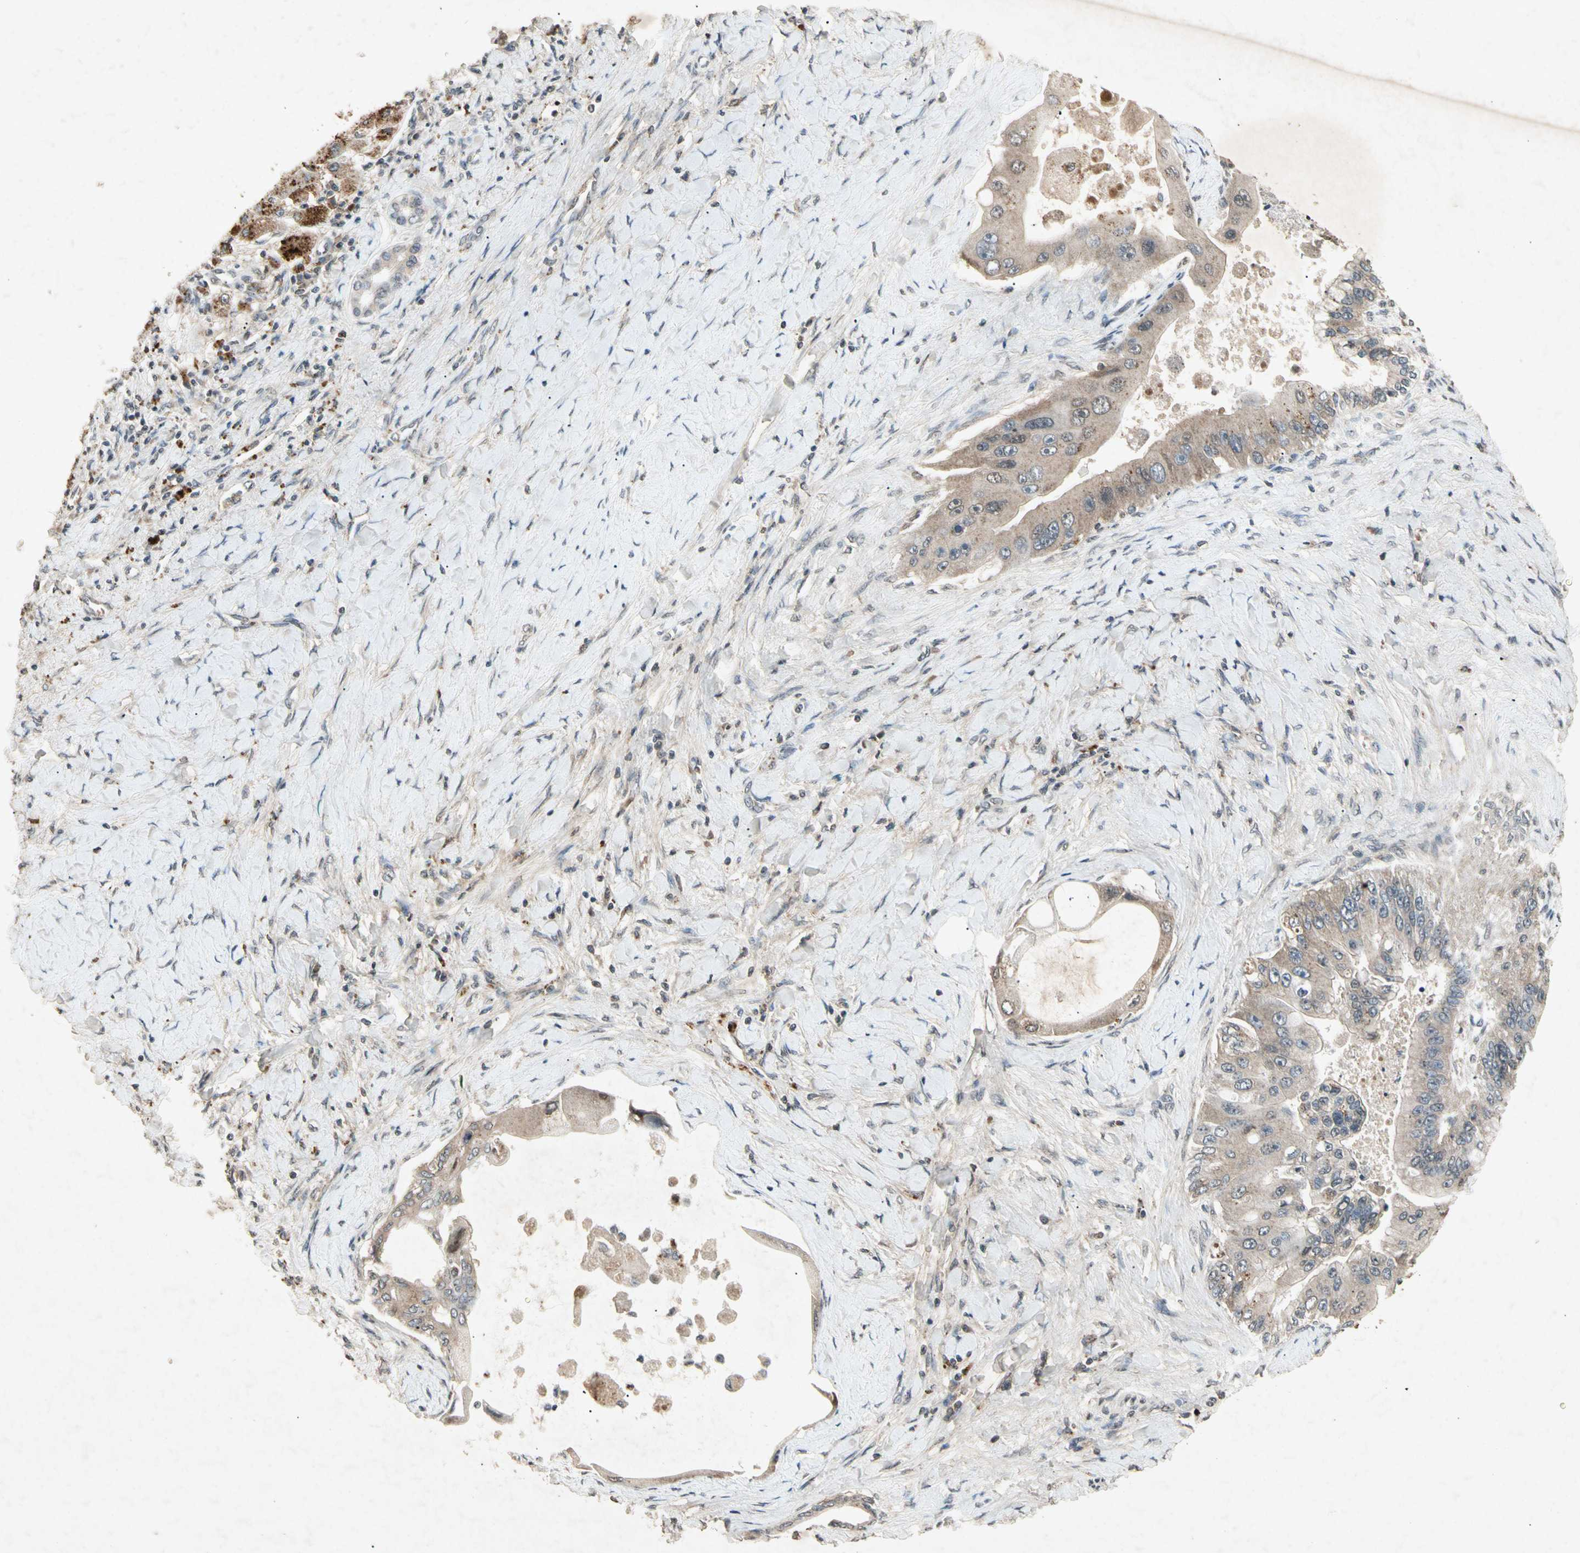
{"staining": {"intensity": "weak", "quantity": "25%-75%", "location": "cytoplasmic/membranous"}, "tissue": "liver cancer", "cell_type": "Tumor cells", "image_type": "cancer", "snomed": [{"axis": "morphology", "description": "Normal tissue, NOS"}, {"axis": "morphology", "description": "Cholangiocarcinoma"}, {"axis": "topography", "description": "Liver"}, {"axis": "topography", "description": "Peripheral nerve tissue"}], "caption": "Protein staining of liver cancer (cholangiocarcinoma) tissue exhibits weak cytoplasmic/membranous staining in about 25%-75% of tumor cells.", "gene": "CP", "patient": {"sex": "male", "age": 50}}